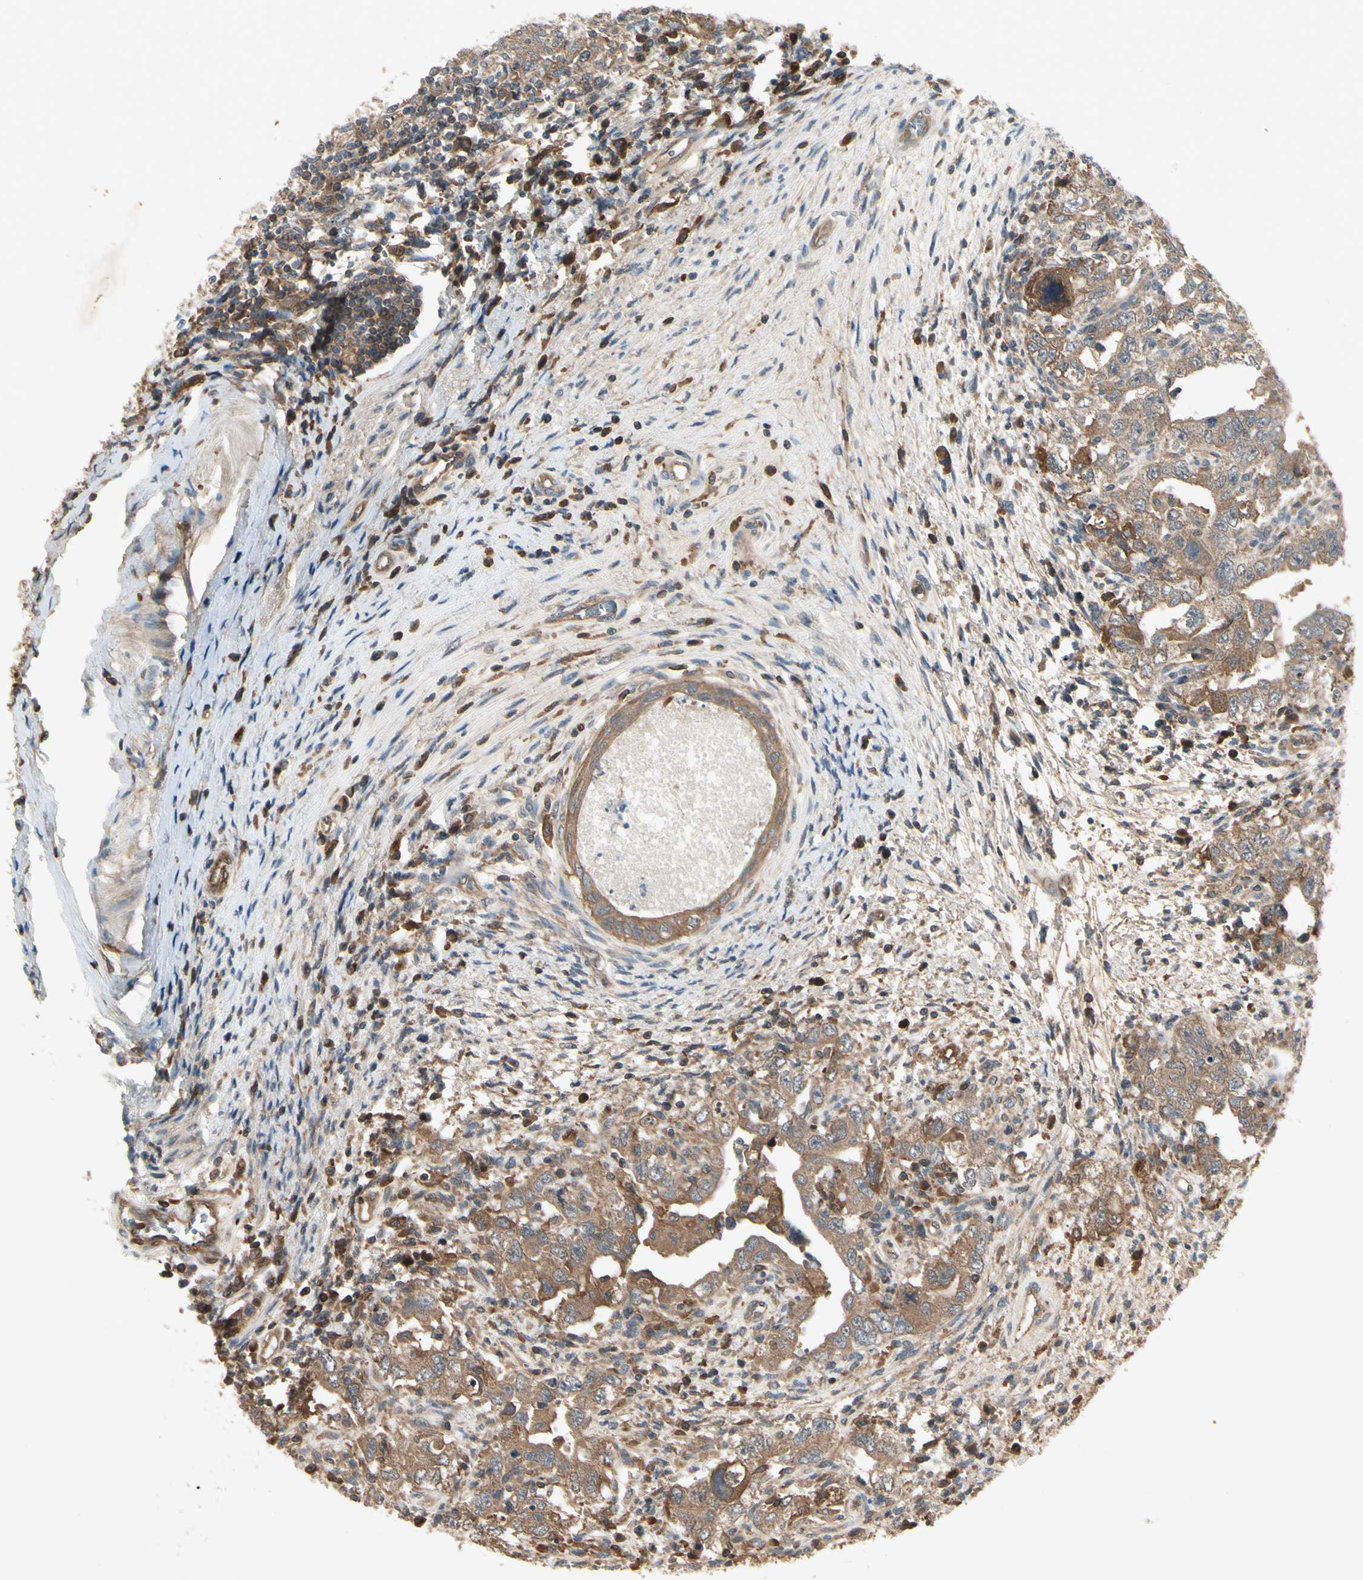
{"staining": {"intensity": "moderate", "quantity": ">75%", "location": "cytoplasmic/membranous"}, "tissue": "testis cancer", "cell_type": "Tumor cells", "image_type": "cancer", "snomed": [{"axis": "morphology", "description": "Carcinoma, Embryonal, NOS"}, {"axis": "topography", "description": "Testis"}], "caption": "Immunohistochemistry (DAB) staining of testis cancer (embryonal carcinoma) exhibits moderate cytoplasmic/membranous protein staining in approximately >75% of tumor cells.", "gene": "RNF14", "patient": {"sex": "male", "age": 26}}